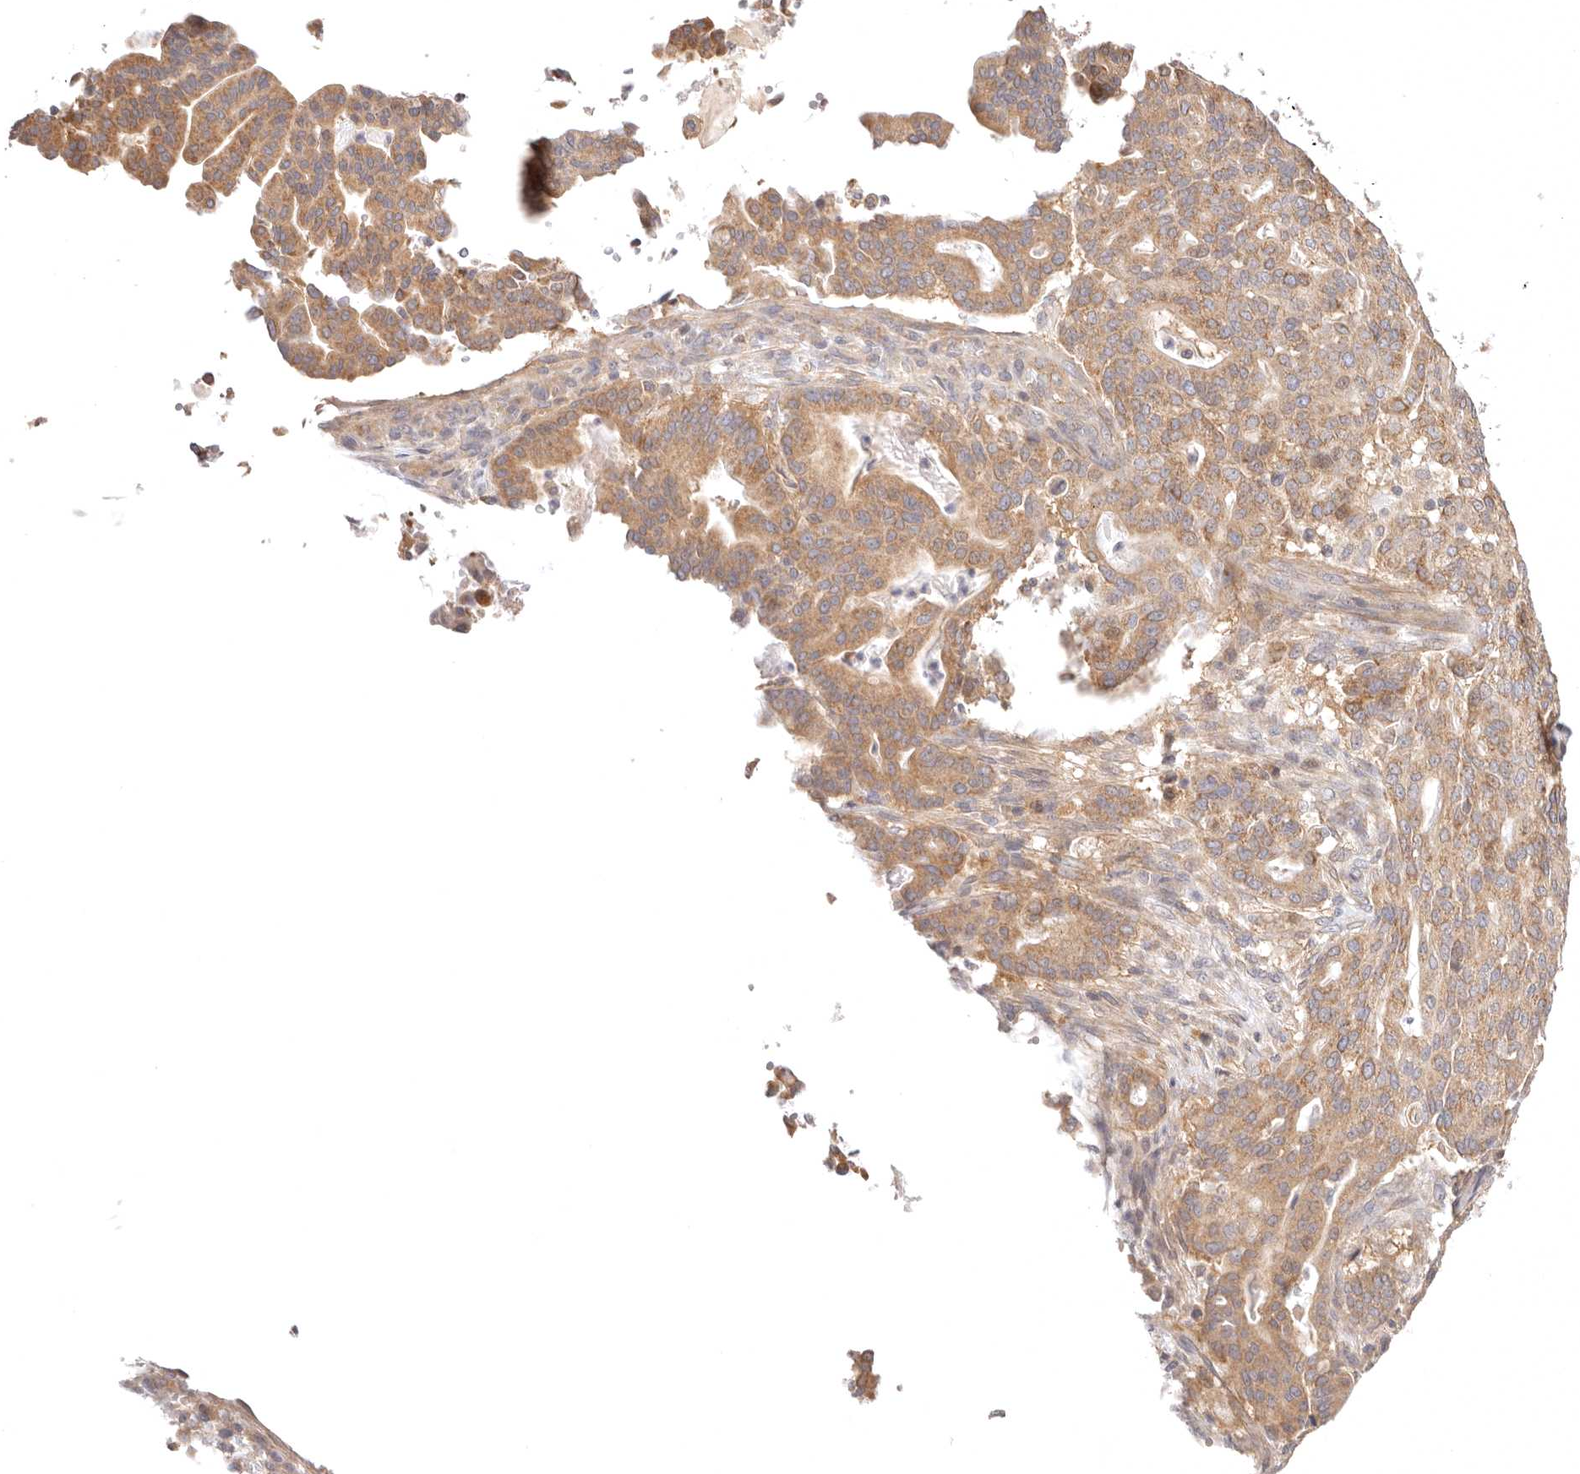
{"staining": {"intensity": "moderate", "quantity": ">75%", "location": "cytoplasmic/membranous"}, "tissue": "pancreatic cancer", "cell_type": "Tumor cells", "image_type": "cancer", "snomed": [{"axis": "morphology", "description": "Adenocarcinoma, NOS"}, {"axis": "topography", "description": "Pancreas"}], "caption": "A histopathology image showing moderate cytoplasmic/membranous expression in approximately >75% of tumor cells in adenocarcinoma (pancreatic), as visualized by brown immunohistochemical staining.", "gene": "KCMF1", "patient": {"sex": "male", "age": 63}}